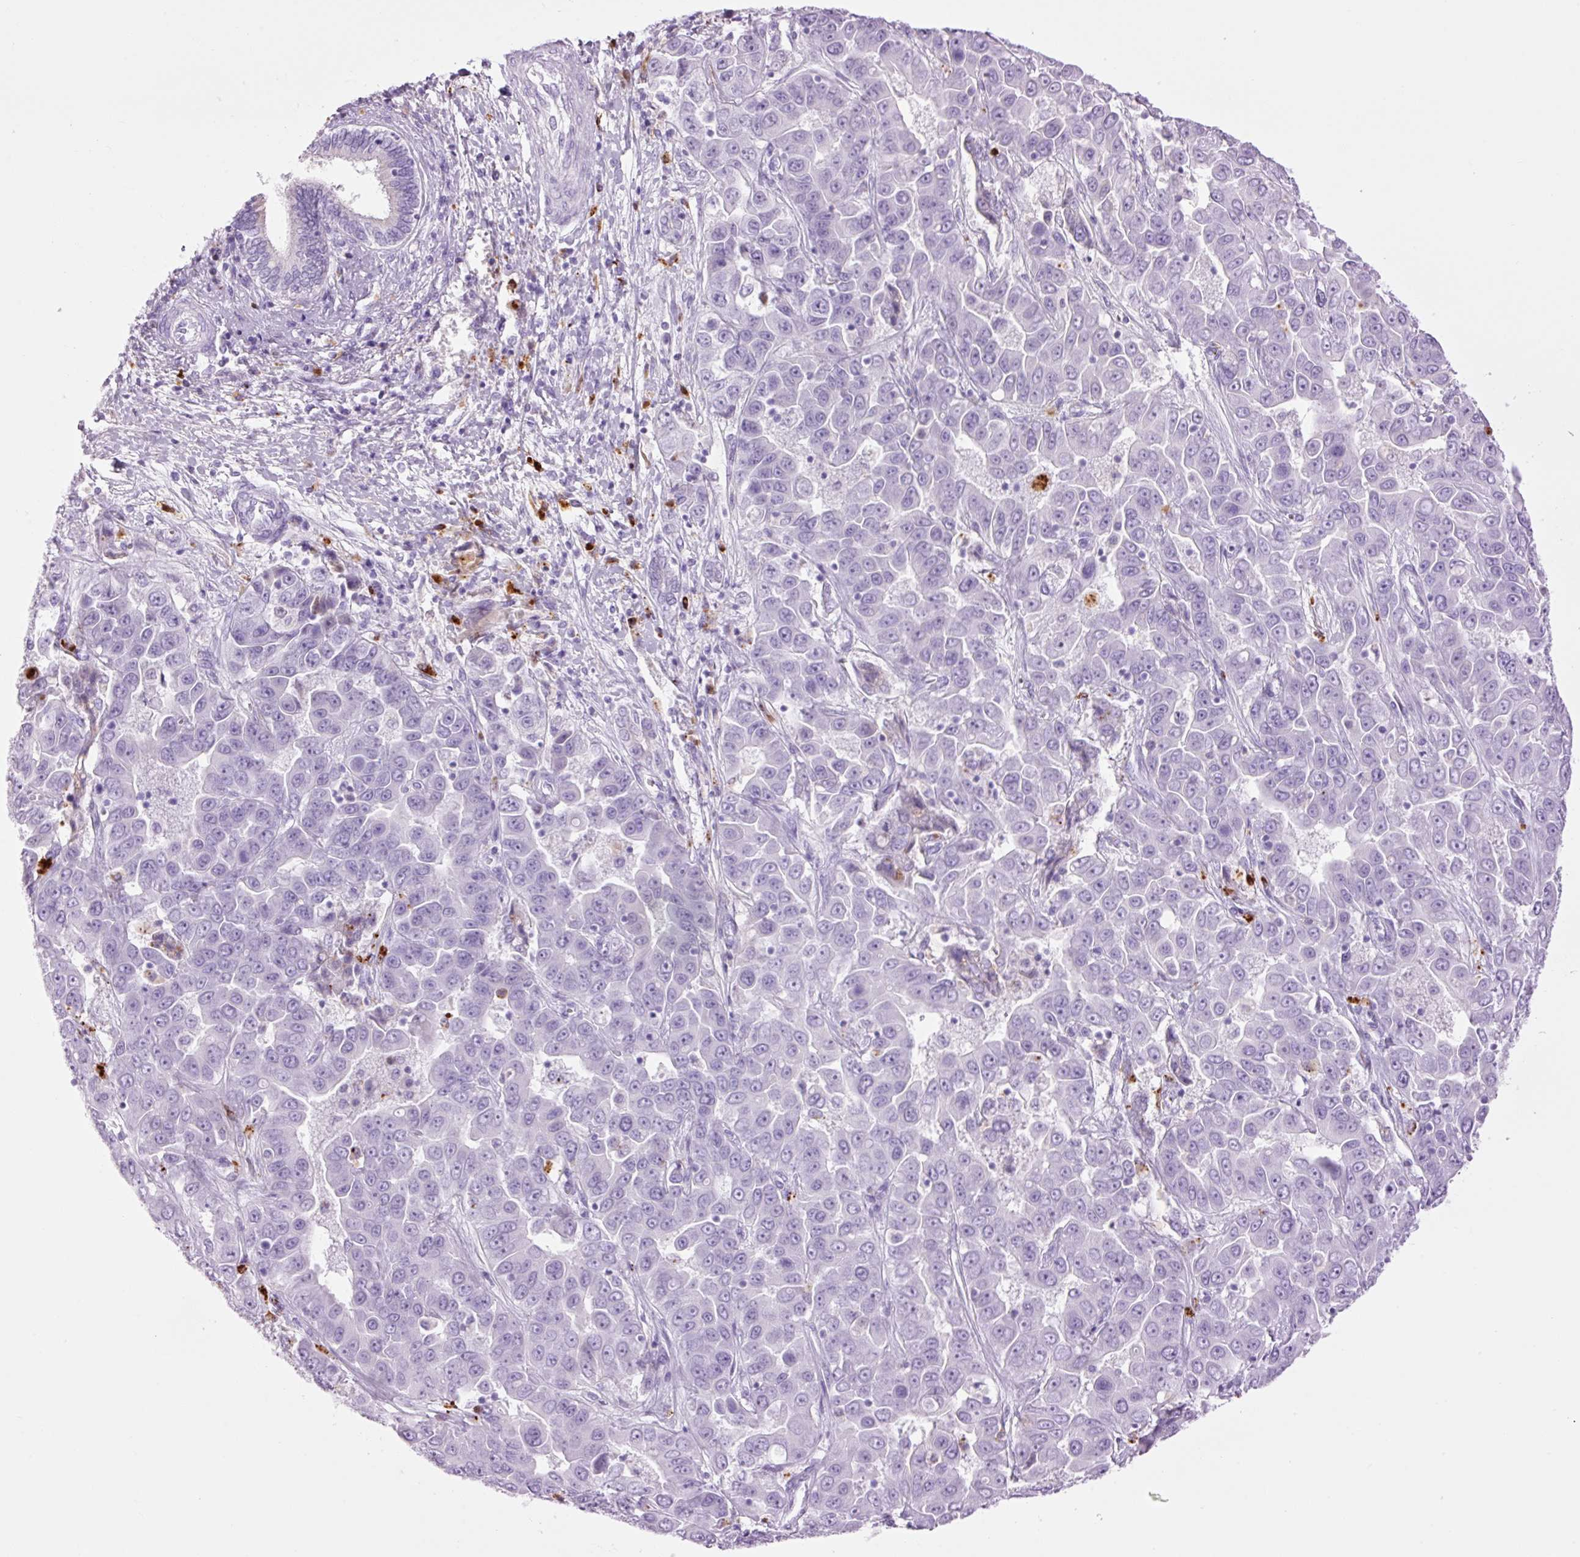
{"staining": {"intensity": "negative", "quantity": "none", "location": "none"}, "tissue": "liver cancer", "cell_type": "Tumor cells", "image_type": "cancer", "snomed": [{"axis": "morphology", "description": "Cholangiocarcinoma"}, {"axis": "topography", "description": "Liver"}], "caption": "The image shows no staining of tumor cells in cholangiocarcinoma (liver).", "gene": "LYZ", "patient": {"sex": "female", "age": 52}}